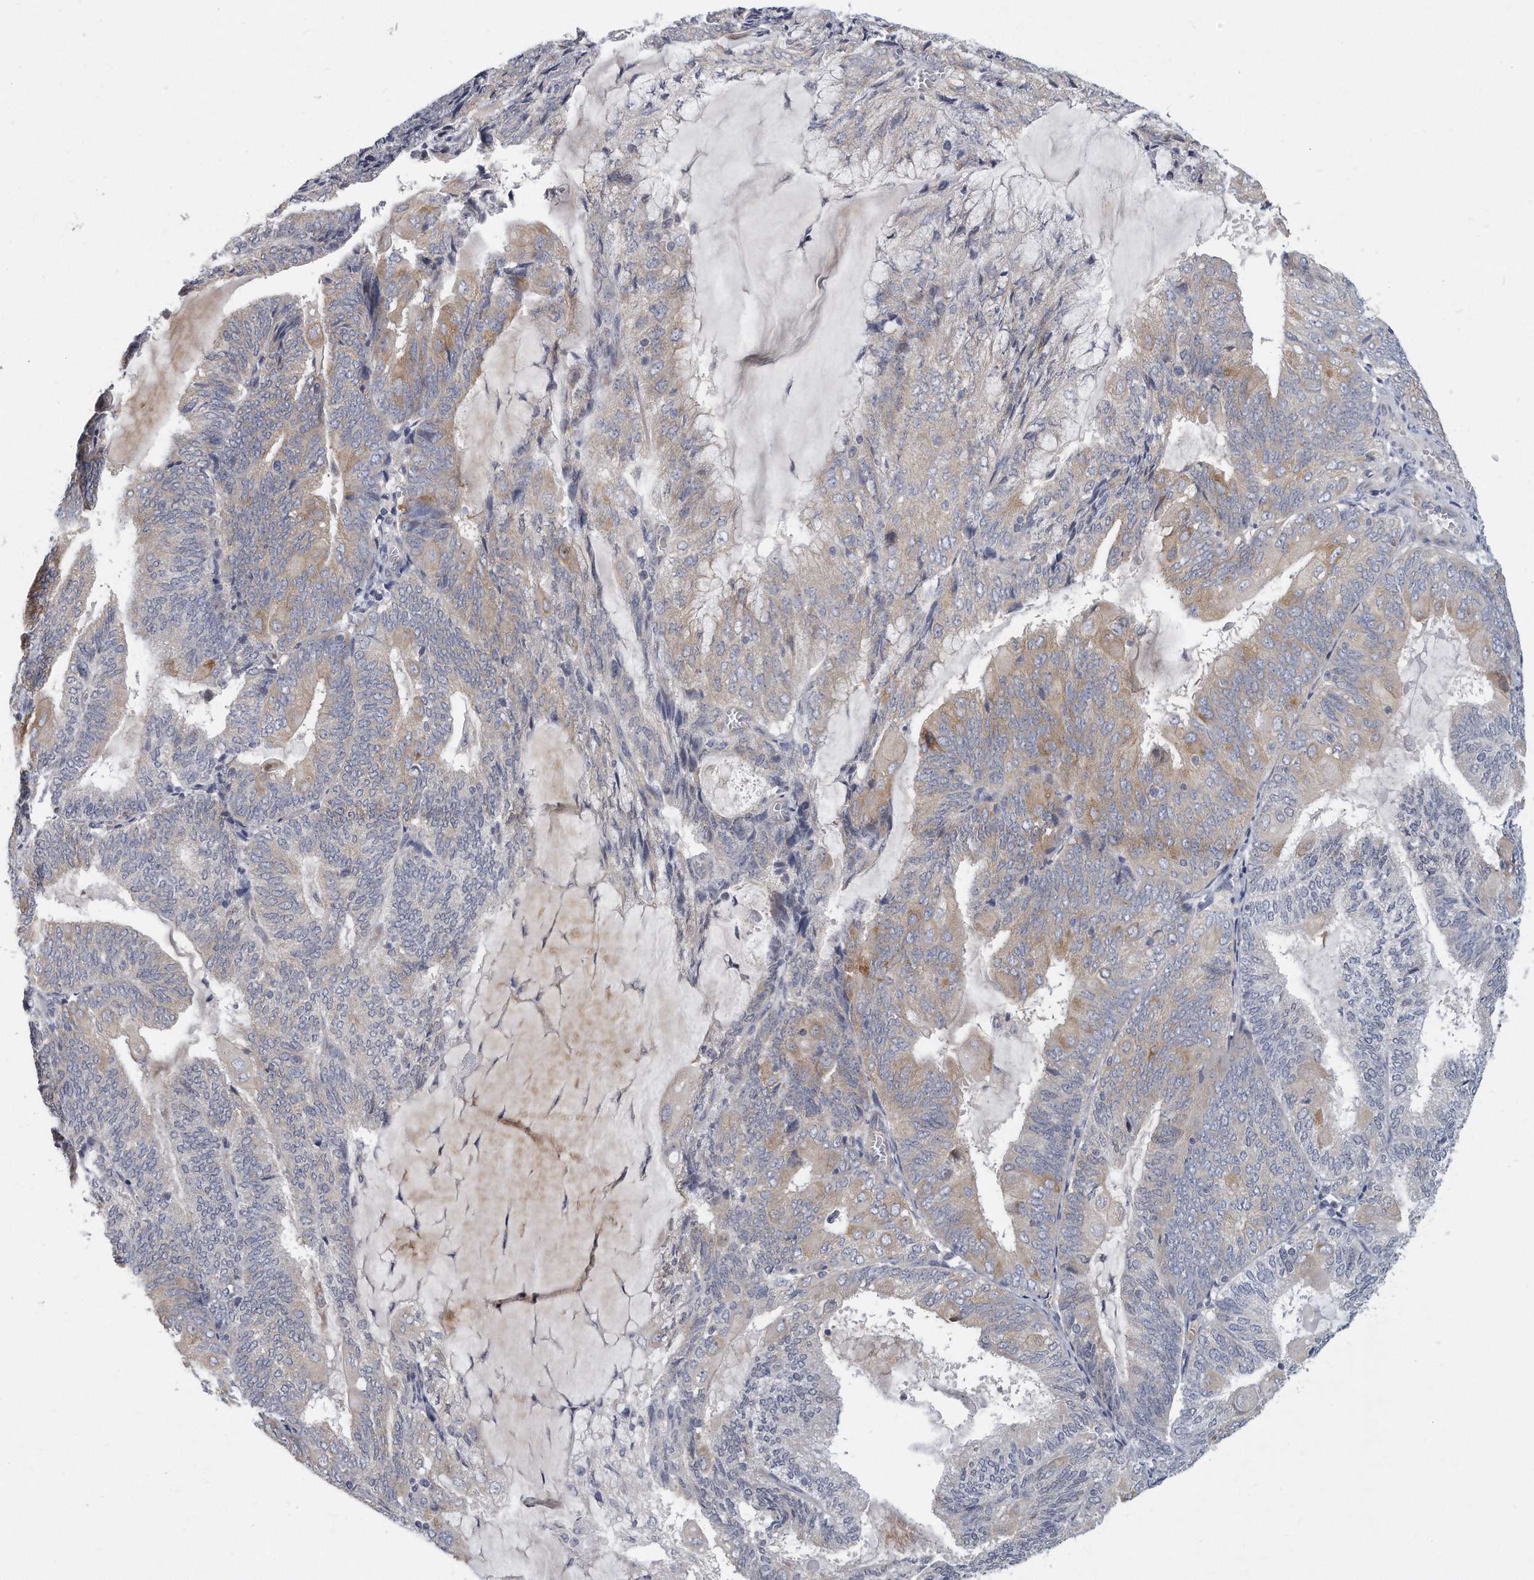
{"staining": {"intensity": "weak", "quantity": "<25%", "location": "cytoplasmic/membranous"}, "tissue": "endometrial cancer", "cell_type": "Tumor cells", "image_type": "cancer", "snomed": [{"axis": "morphology", "description": "Adenocarcinoma, NOS"}, {"axis": "topography", "description": "Endometrium"}], "caption": "DAB immunohistochemical staining of endometrial cancer demonstrates no significant staining in tumor cells.", "gene": "PLEKHA6", "patient": {"sex": "female", "age": 81}}